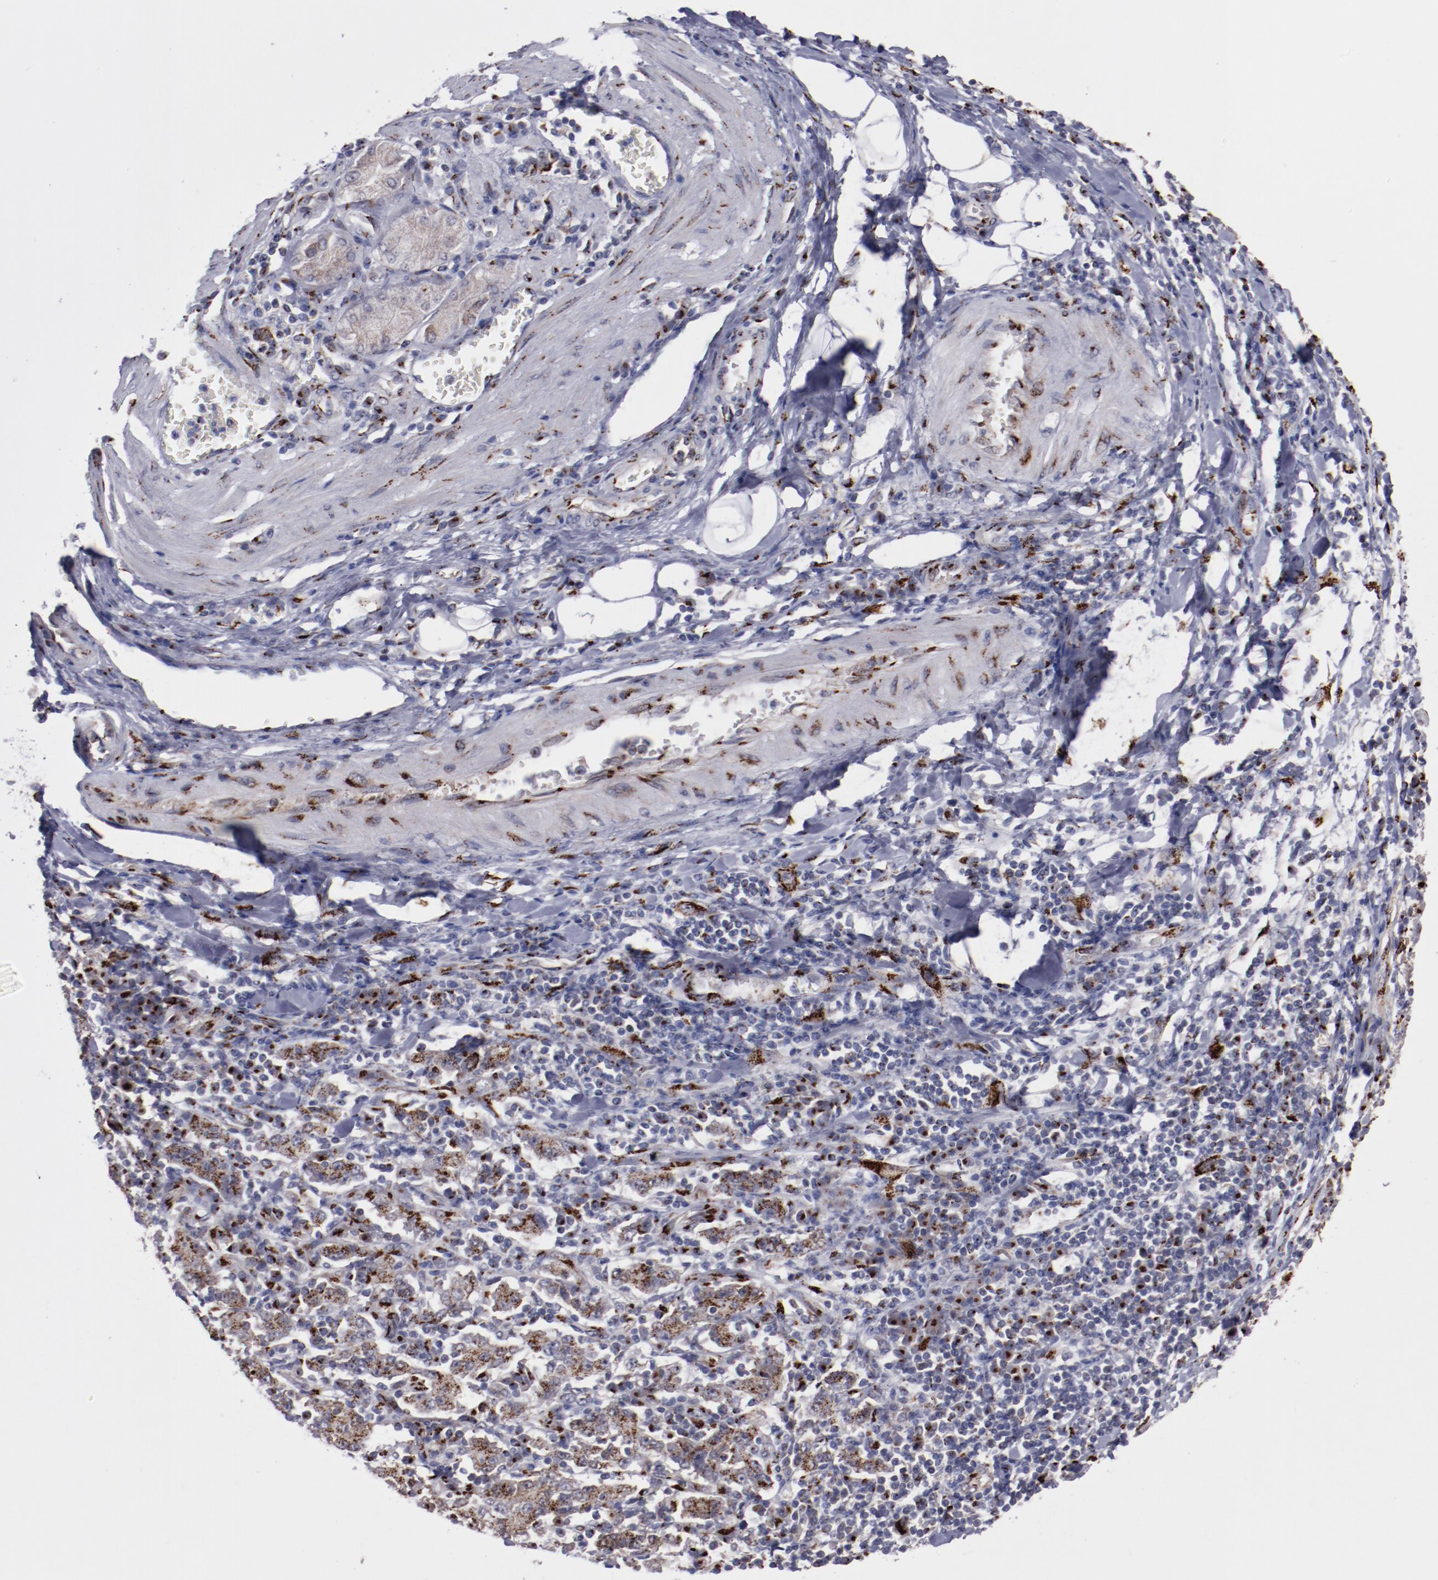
{"staining": {"intensity": "strong", "quantity": ">75%", "location": "cytoplasmic/membranous"}, "tissue": "stomach cancer", "cell_type": "Tumor cells", "image_type": "cancer", "snomed": [{"axis": "morphology", "description": "Normal tissue, NOS"}, {"axis": "morphology", "description": "Adenocarcinoma, NOS"}, {"axis": "topography", "description": "Stomach, upper"}, {"axis": "topography", "description": "Stomach"}], "caption": "Human stomach cancer (adenocarcinoma) stained with a protein marker demonstrates strong staining in tumor cells.", "gene": "GOLIM4", "patient": {"sex": "male", "age": 59}}